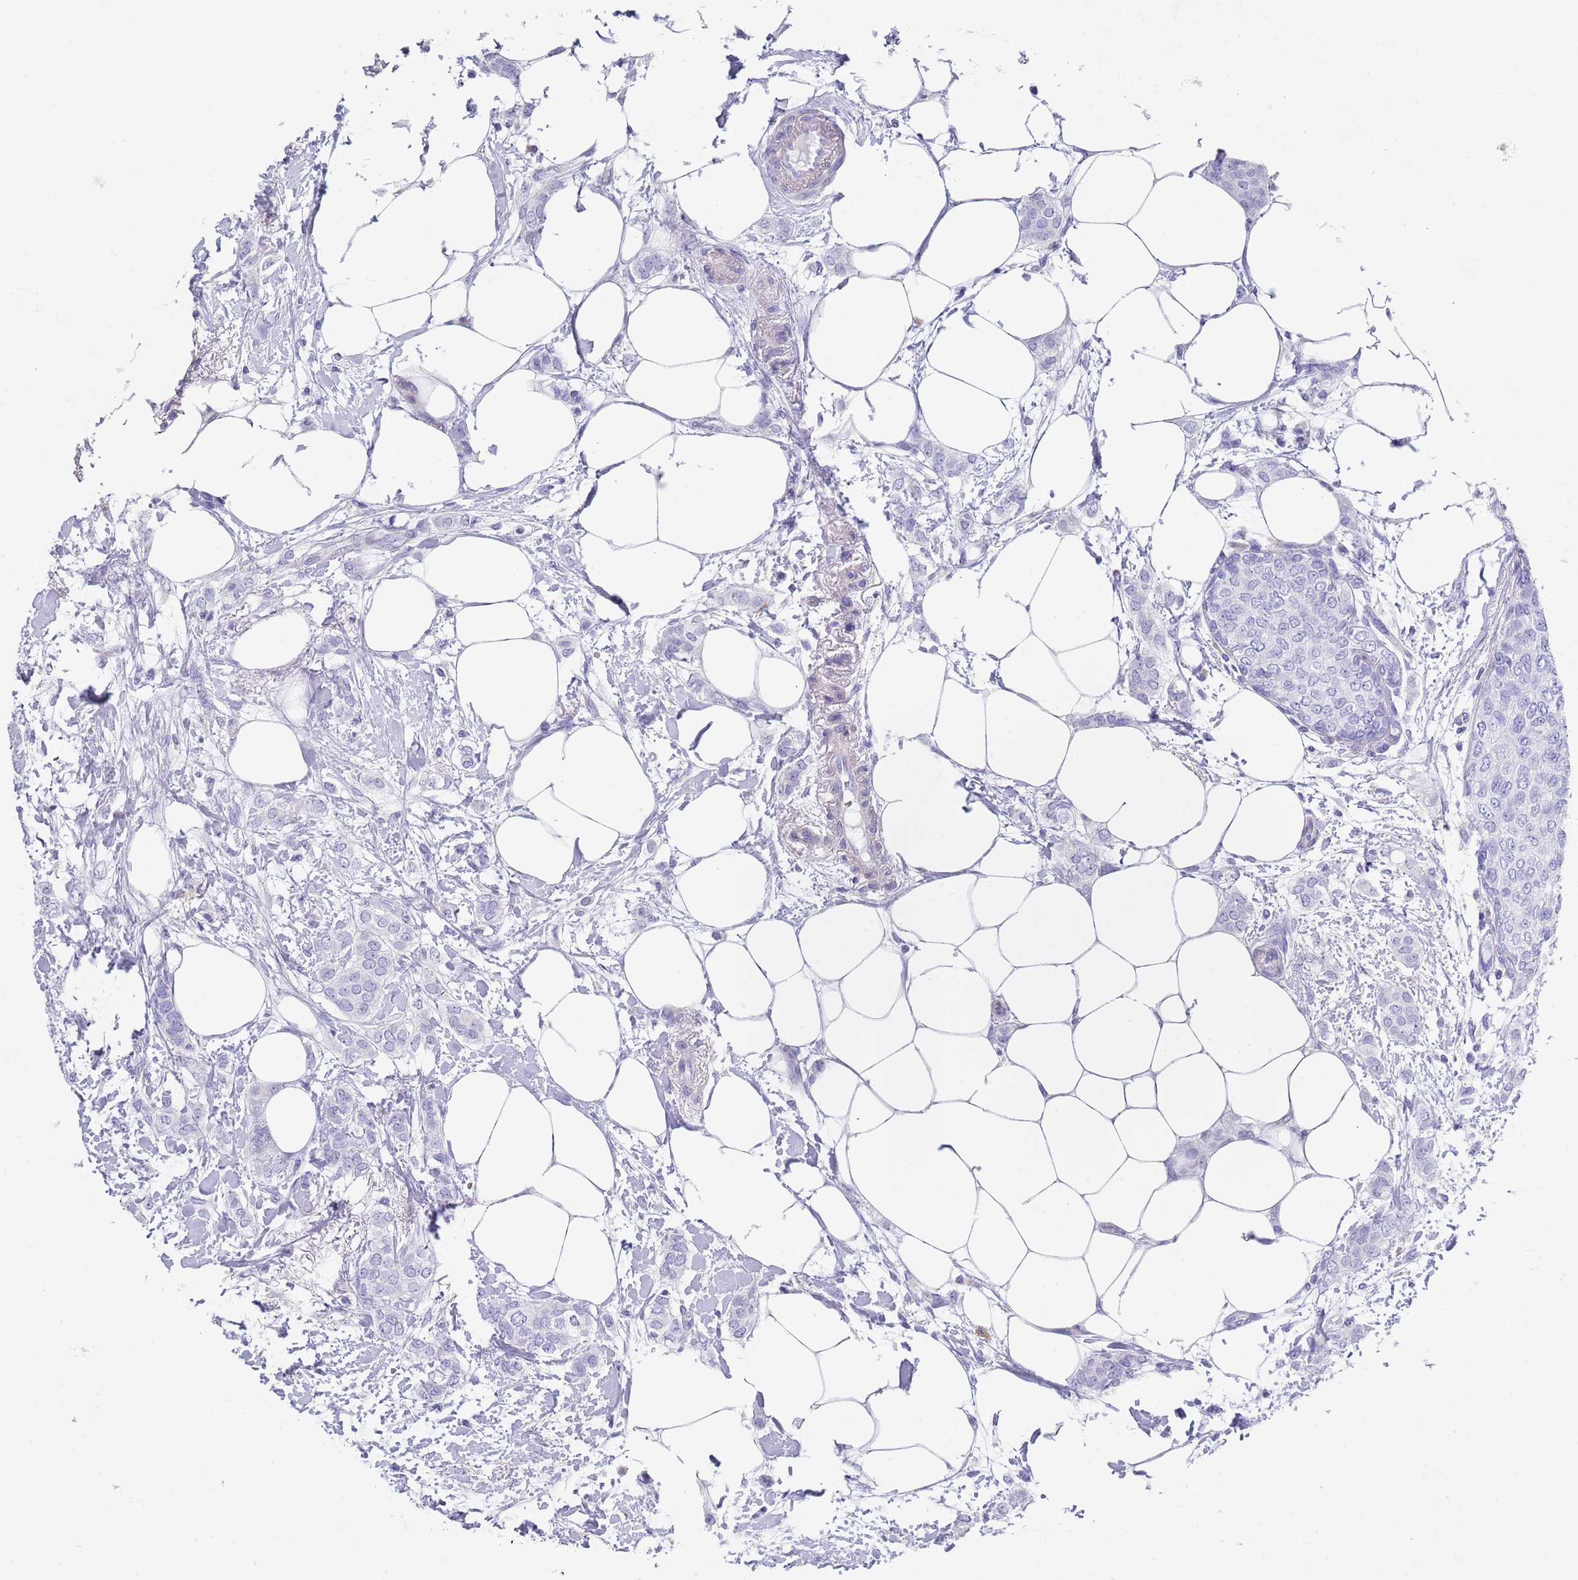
{"staining": {"intensity": "negative", "quantity": "none", "location": "none"}, "tissue": "breast cancer", "cell_type": "Tumor cells", "image_type": "cancer", "snomed": [{"axis": "morphology", "description": "Duct carcinoma"}, {"axis": "topography", "description": "Breast"}], "caption": "The immunohistochemistry image has no significant expression in tumor cells of invasive ductal carcinoma (breast) tissue.", "gene": "CPXM2", "patient": {"sex": "female", "age": 72}}